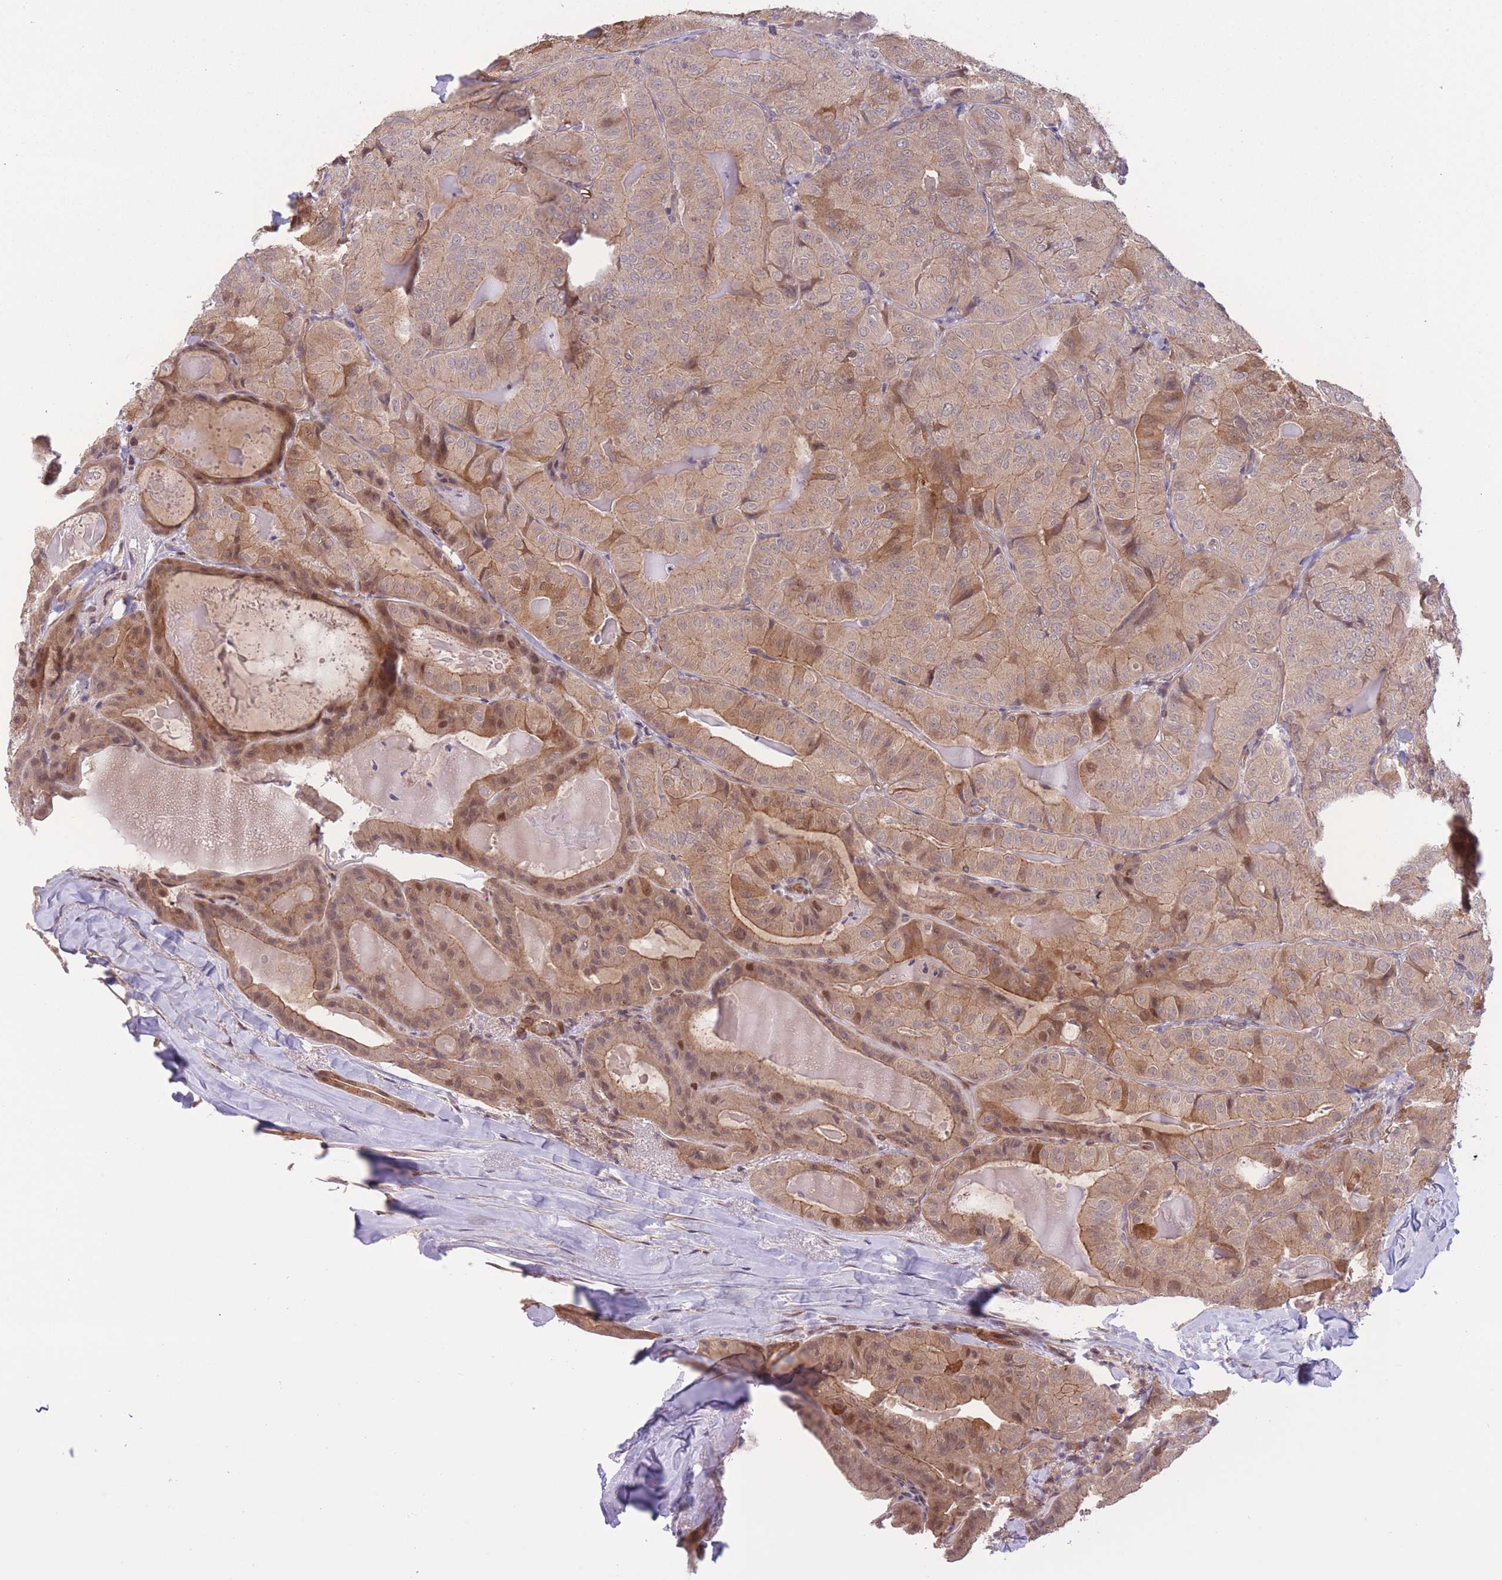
{"staining": {"intensity": "moderate", "quantity": ">75%", "location": "cytoplasmic/membranous,nuclear"}, "tissue": "thyroid cancer", "cell_type": "Tumor cells", "image_type": "cancer", "snomed": [{"axis": "morphology", "description": "Papillary adenocarcinoma, NOS"}, {"axis": "topography", "description": "Thyroid gland"}], "caption": "IHC of human thyroid cancer exhibits medium levels of moderate cytoplasmic/membranous and nuclear expression in approximately >75% of tumor cells.", "gene": "FUT5", "patient": {"sex": "female", "age": 68}}